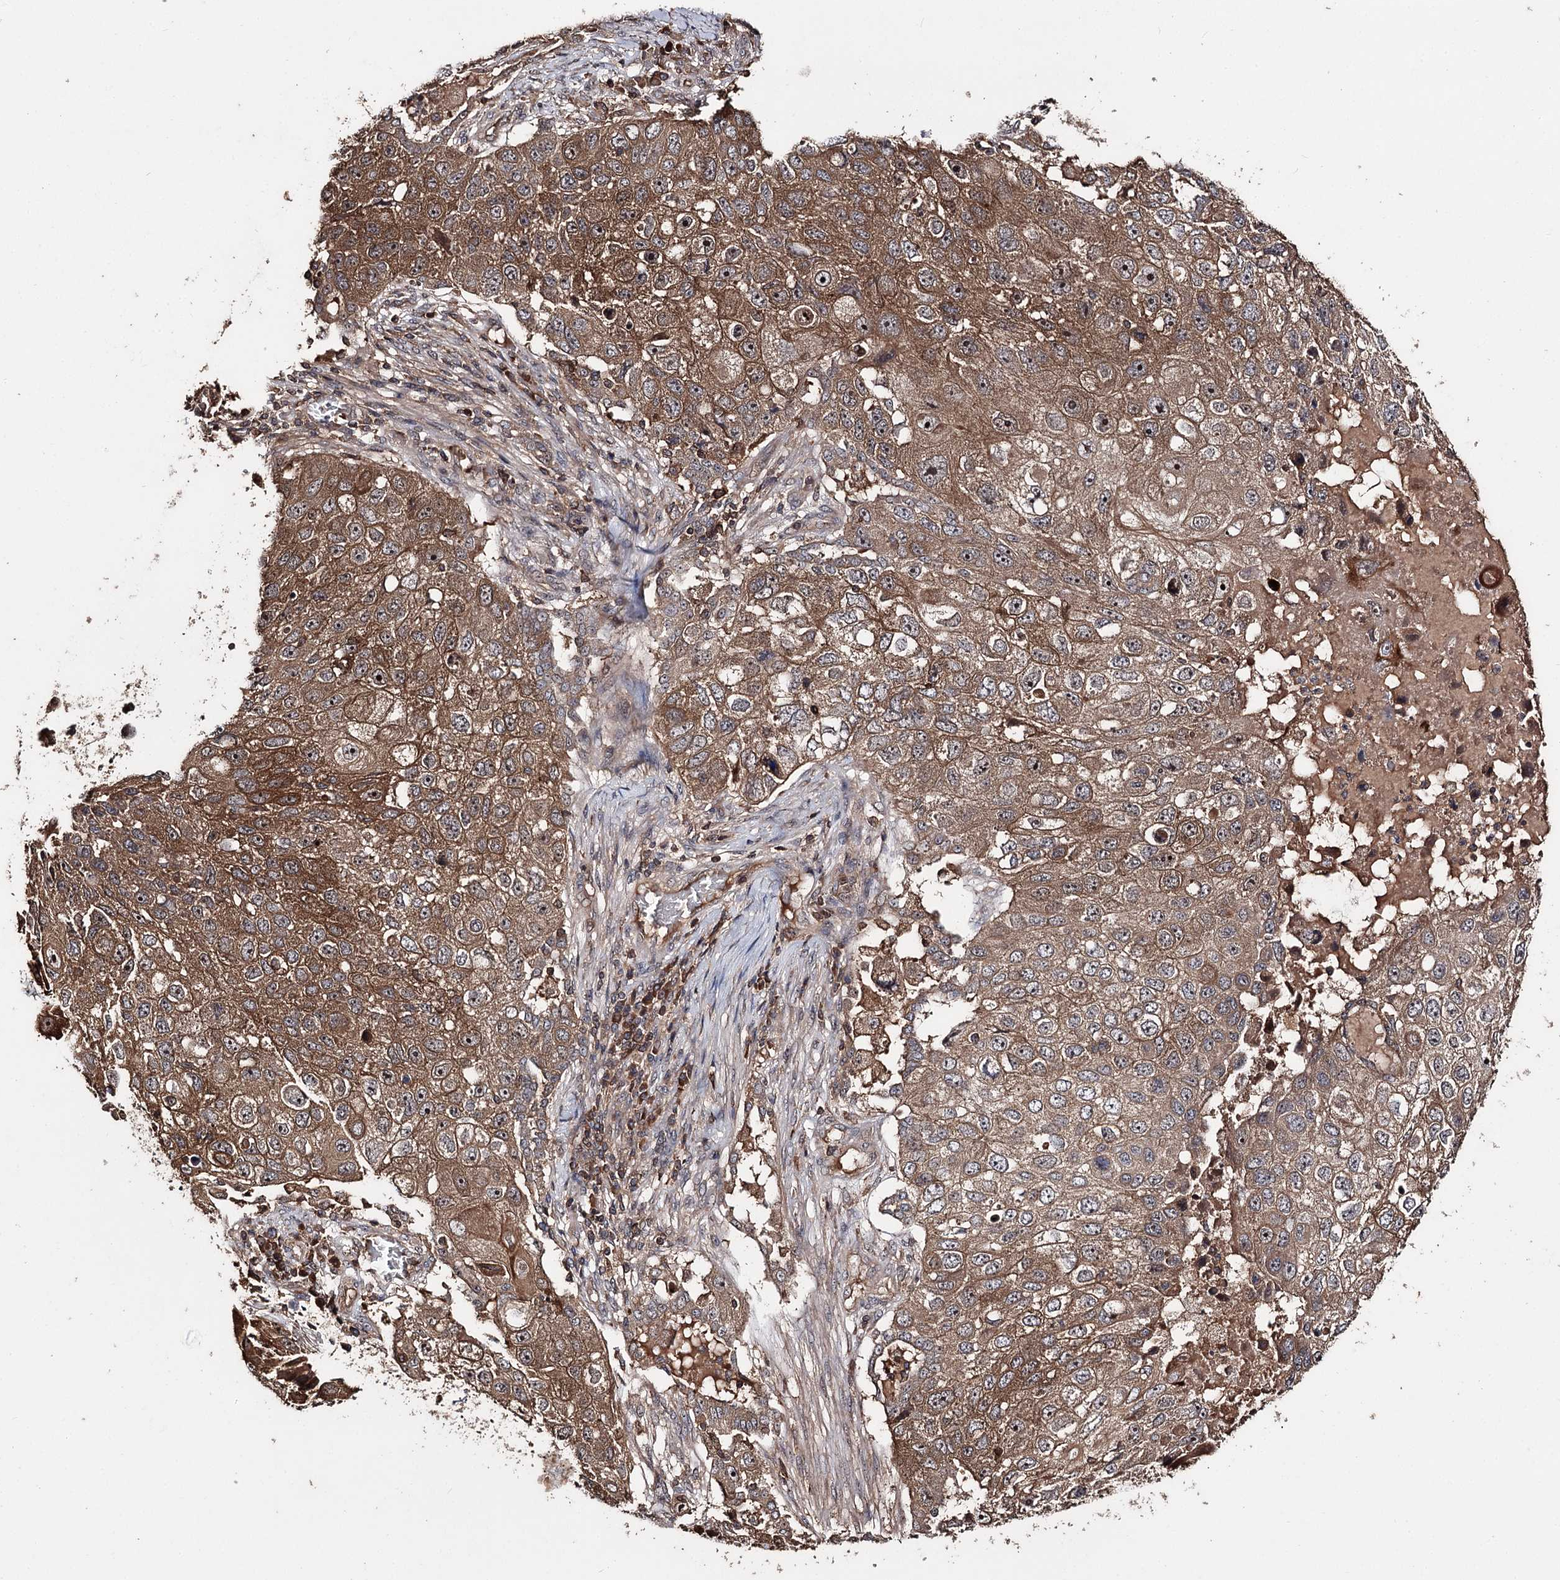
{"staining": {"intensity": "moderate", "quantity": ">75%", "location": "cytoplasmic/membranous,nuclear"}, "tissue": "lung cancer", "cell_type": "Tumor cells", "image_type": "cancer", "snomed": [{"axis": "morphology", "description": "Squamous cell carcinoma, NOS"}, {"axis": "topography", "description": "Lung"}], "caption": "A micrograph of lung cancer (squamous cell carcinoma) stained for a protein demonstrates moderate cytoplasmic/membranous and nuclear brown staining in tumor cells.", "gene": "FAM53B", "patient": {"sex": "male", "age": 61}}